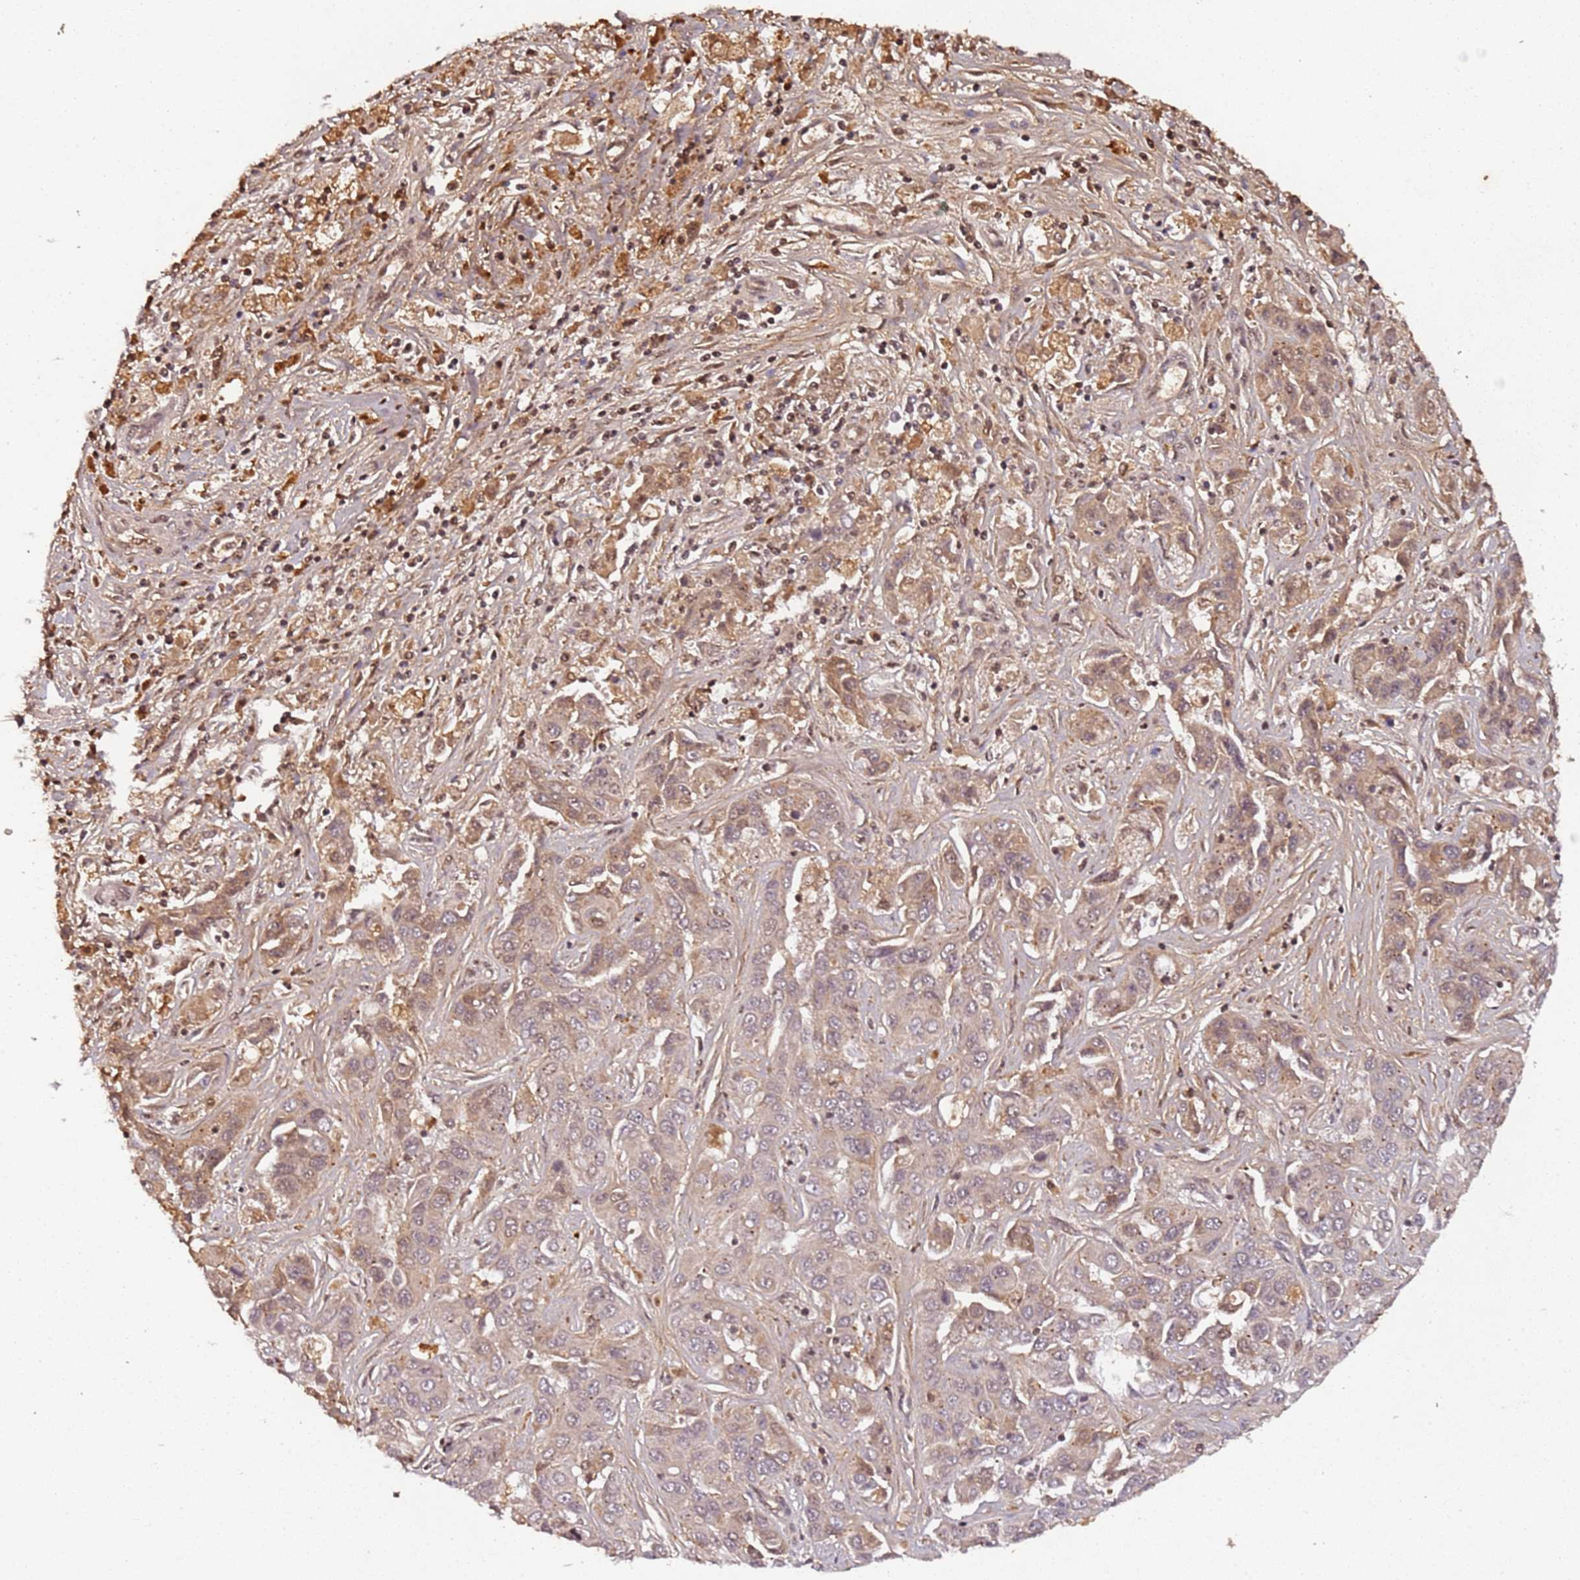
{"staining": {"intensity": "moderate", "quantity": "<25%", "location": "cytoplasmic/membranous,nuclear"}, "tissue": "liver cancer", "cell_type": "Tumor cells", "image_type": "cancer", "snomed": [{"axis": "morphology", "description": "Cholangiocarcinoma"}, {"axis": "topography", "description": "Liver"}], "caption": "Protein staining reveals moderate cytoplasmic/membranous and nuclear positivity in about <25% of tumor cells in liver cholangiocarcinoma.", "gene": "COL1A2", "patient": {"sex": "female", "age": 52}}